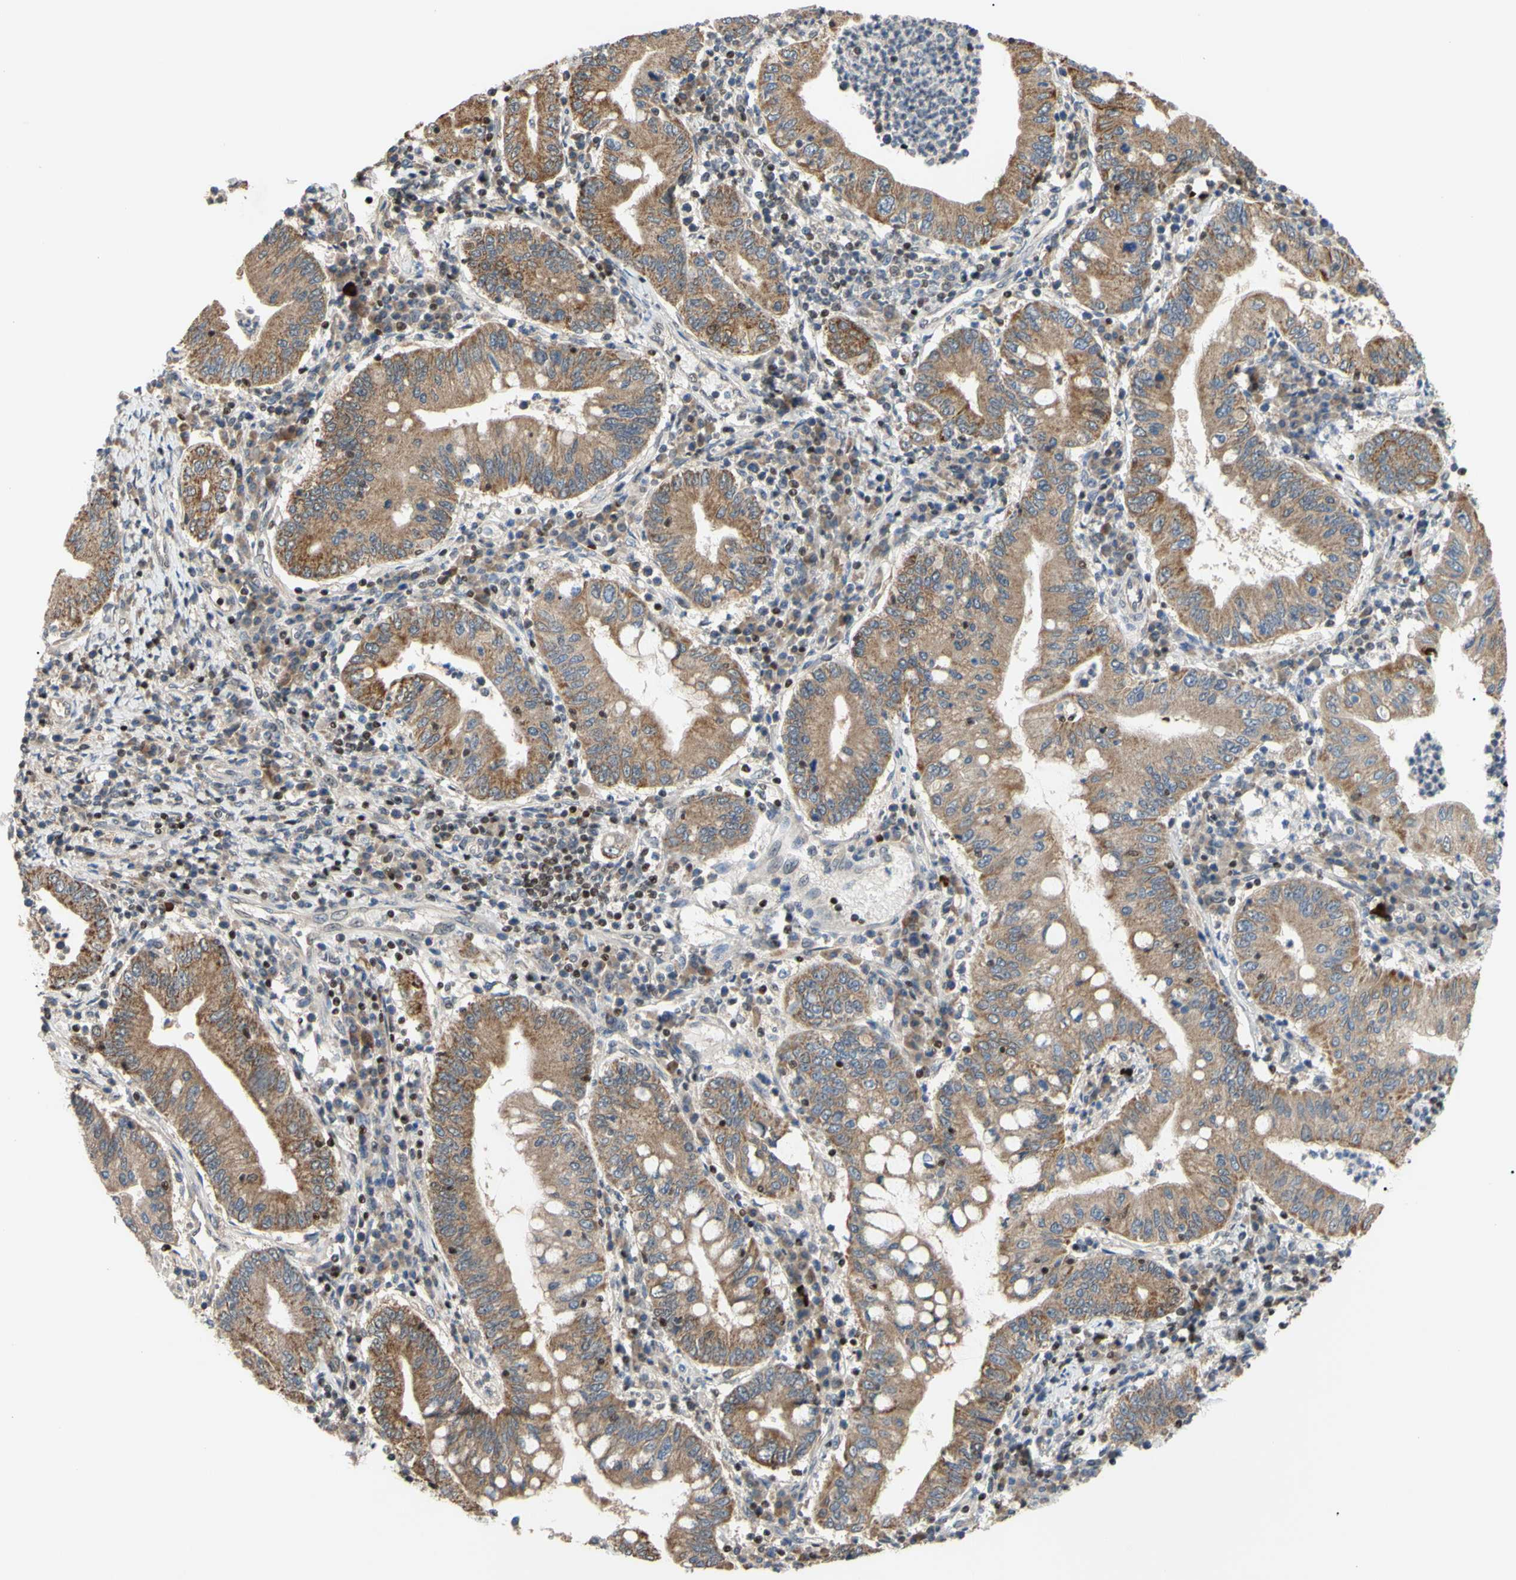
{"staining": {"intensity": "moderate", "quantity": ">75%", "location": "cytoplasmic/membranous"}, "tissue": "stomach cancer", "cell_type": "Tumor cells", "image_type": "cancer", "snomed": [{"axis": "morphology", "description": "Normal tissue, NOS"}, {"axis": "morphology", "description": "Adenocarcinoma, NOS"}, {"axis": "topography", "description": "Esophagus"}, {"axis": "topography", "description": "Stomach, upper"}, {"axis": "topography", "description": "Peripheral nerve tissue"}], "caption": "A brown stain highlights moderate cytoplasmic/membranous staining of a protein in human stomach adenocarcinoma tumor cells.", "gene": "SP4", "patient": {"sex": "male", "age": 62}}